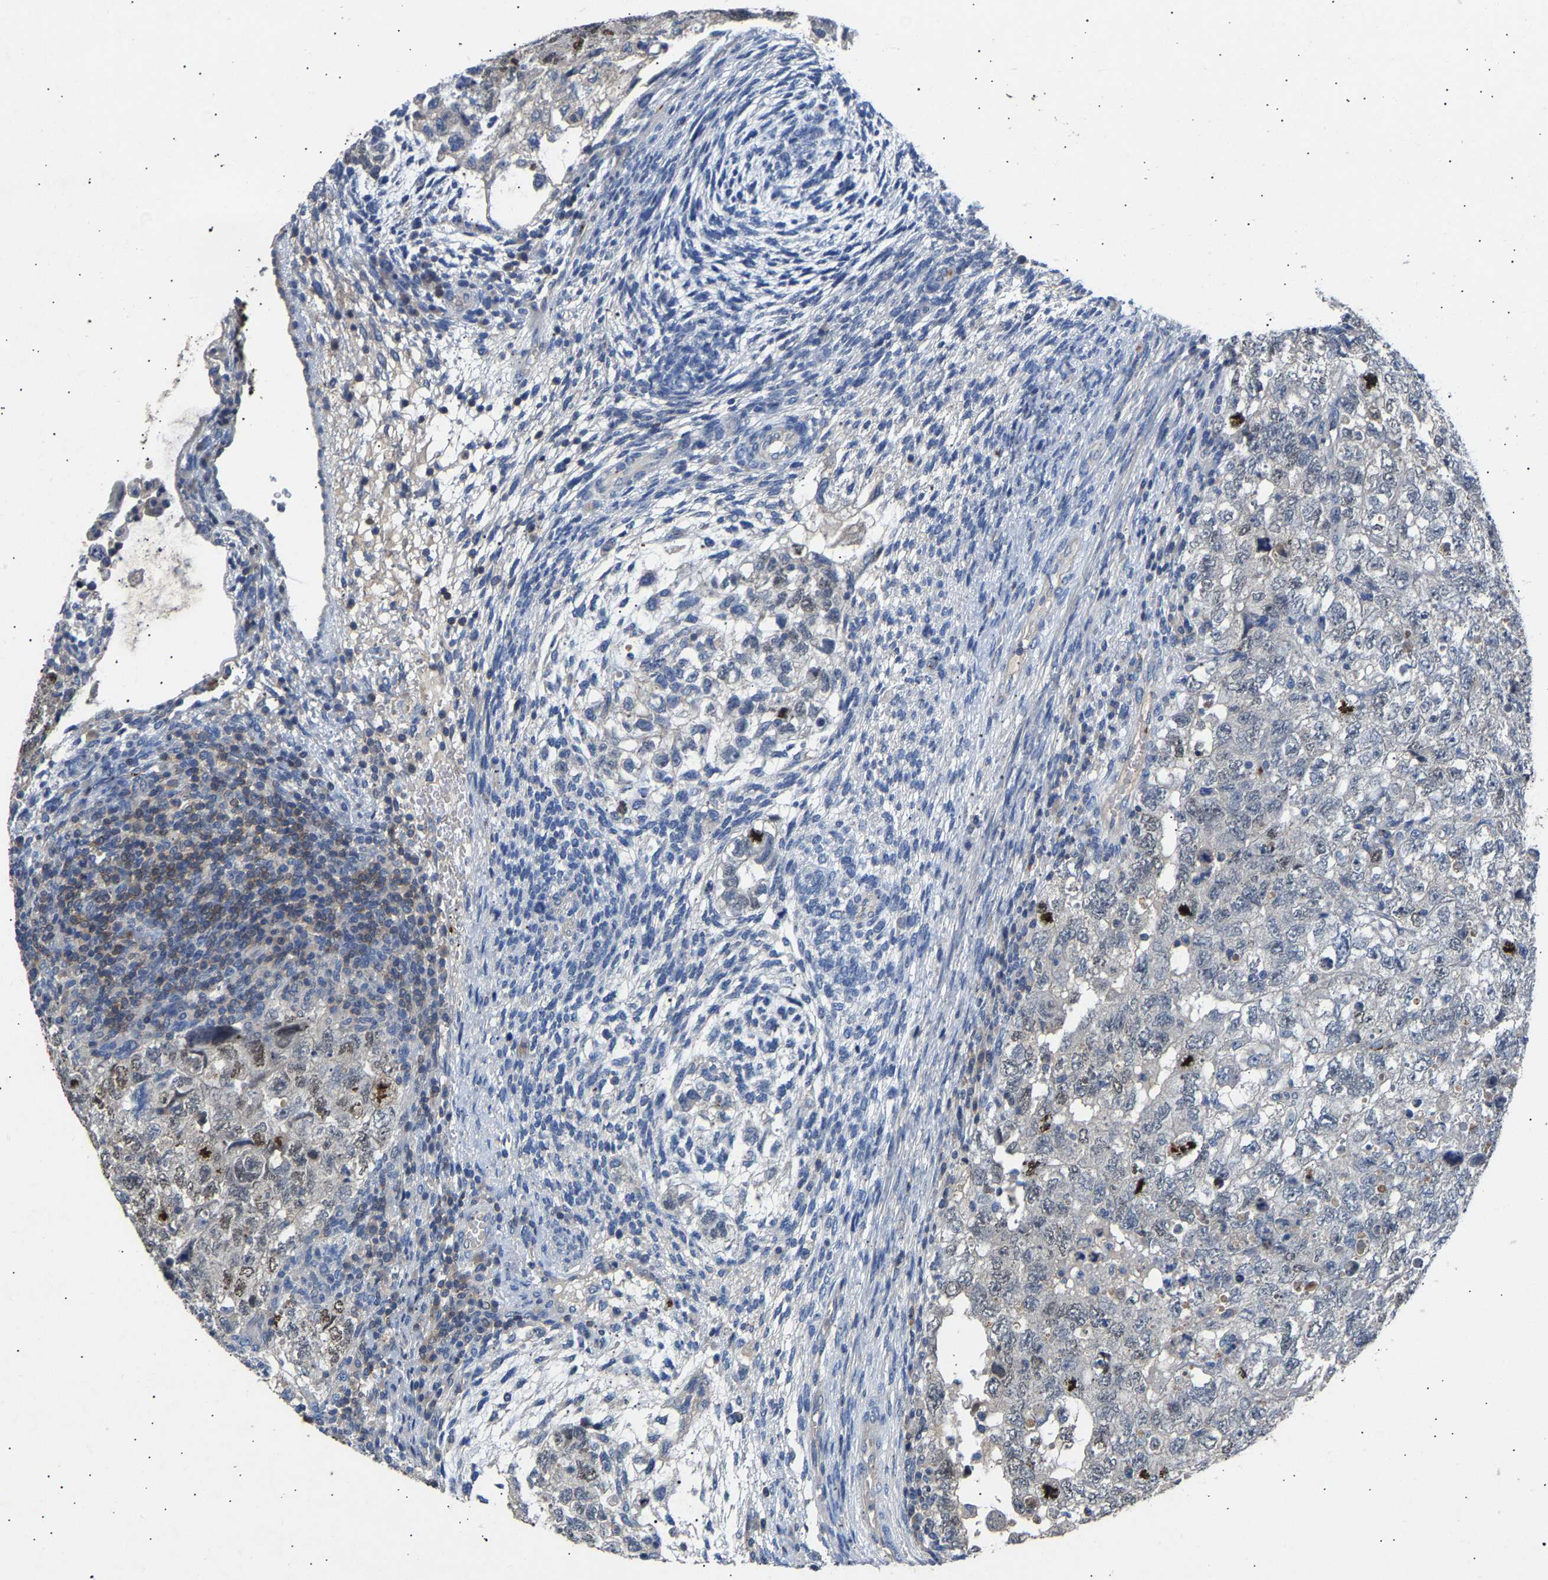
{"staining": {"intensity": "negative", "quantity": "none", "location": "none"}, "tissue": "testis cancer", "cell_type": "Tumor cells", "image_type": "cancer", "snomed": [{"axis": "morphology", "description": "Carcinoma, Embryonal, NOS"}, {"axis": "topography", "description": "Testis"}], "caption": "DAB immunohistochemical staining of embryonal carcinoma (testis) reveals no significant staining in tumor cells.", "gene": "CCDC171", "patient": {"sex": "male", "age": 36}}